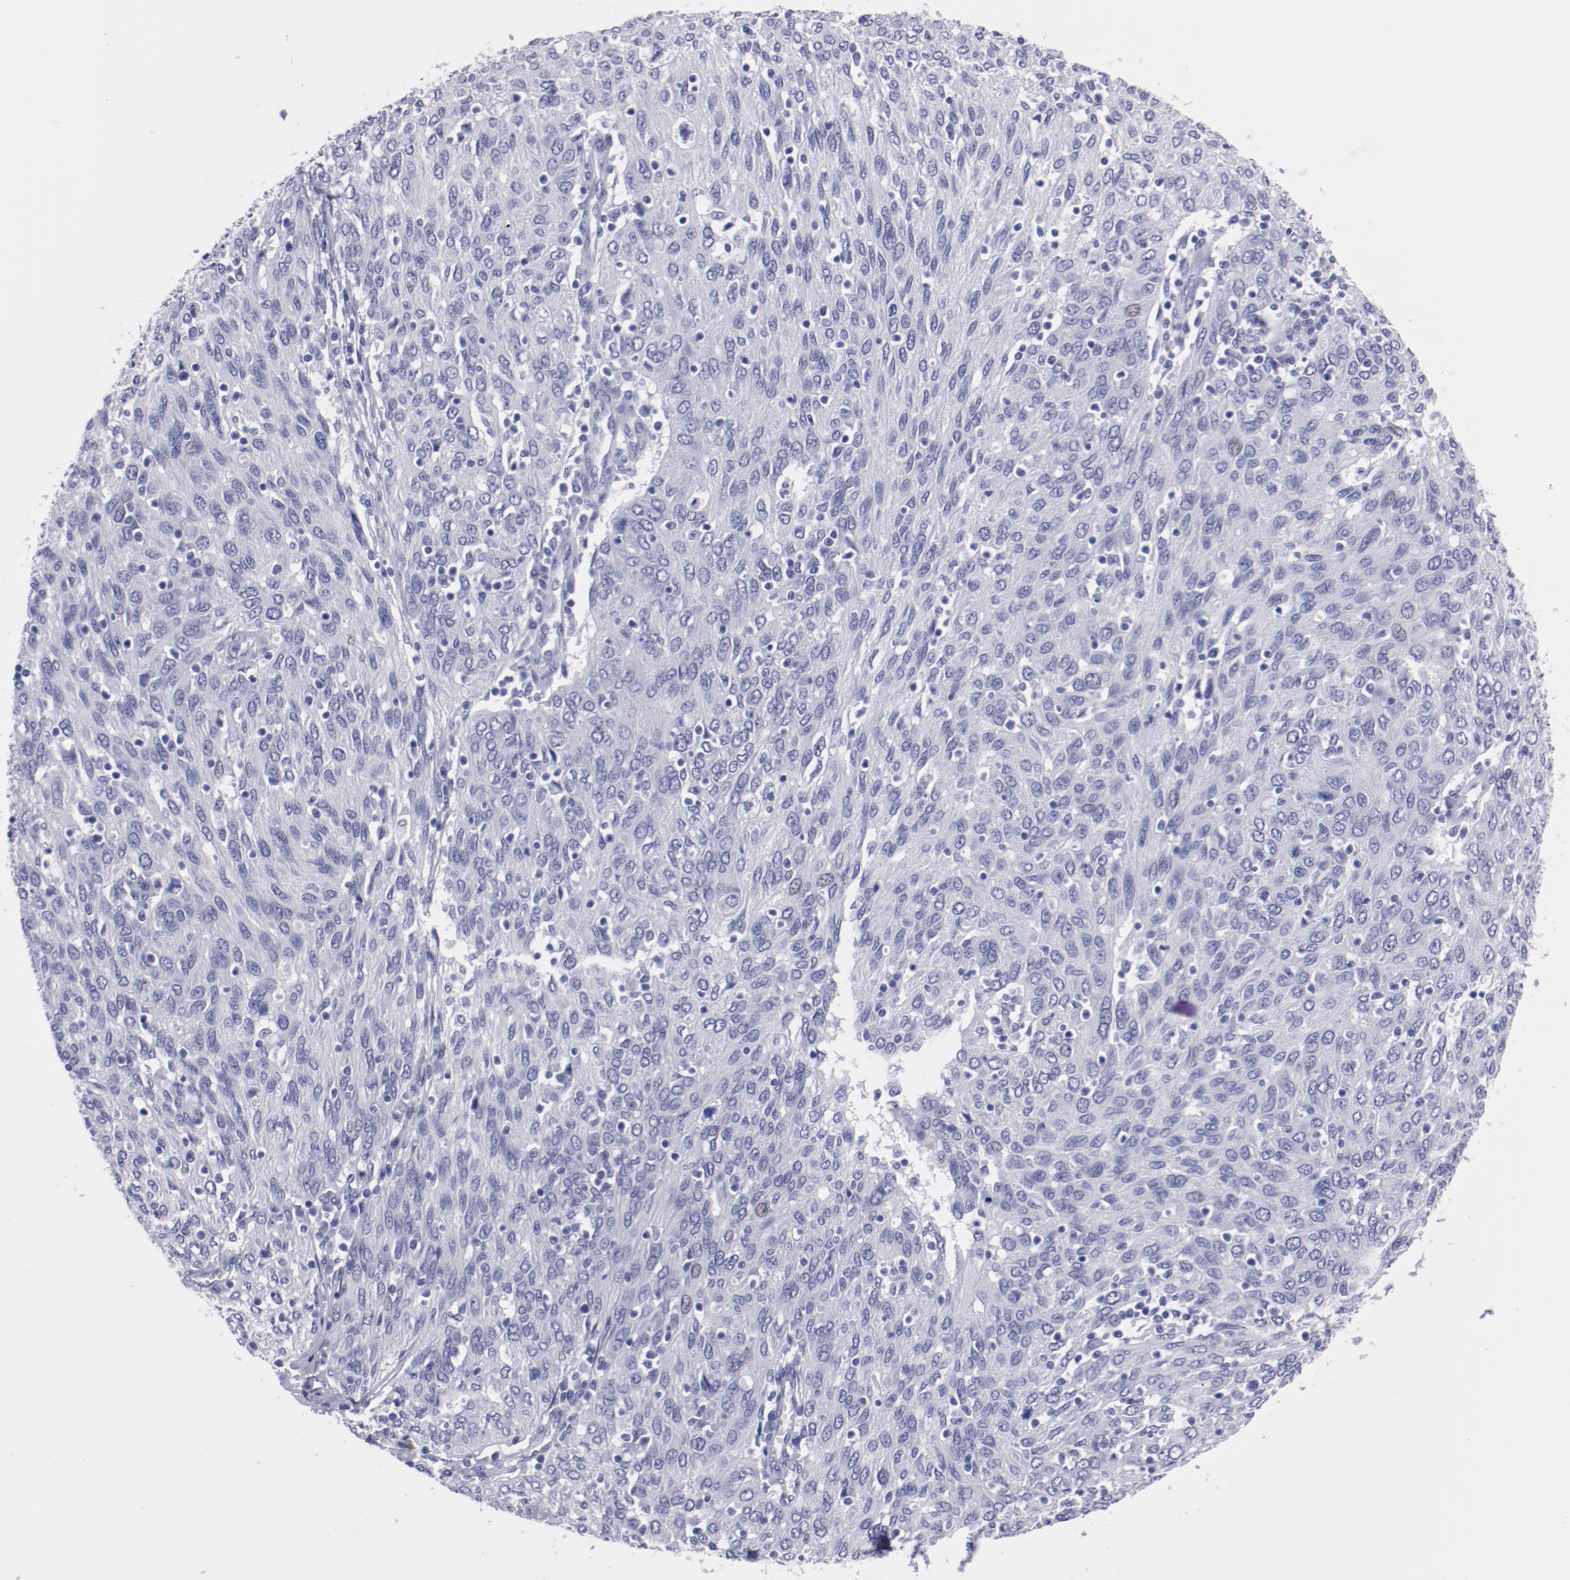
{"staining": {"intensity": "negative", "quantity": "none", "location": "none"}, "tissue": "ovarian cancer", "cell_type": "Tumor cells", "image_type": "cancer", "snomed": [{"axis": "morphology", "description": "Carcinoma, endometroid"}, {"axis": "topography", "description": "Ovary"}], "caption": "Image shows no protein expression in tumor cells of endometroid carcinoma (ovarian) tissue.", "gene": "HNF1B", "patient": {"sex": "female", "age": 50}}